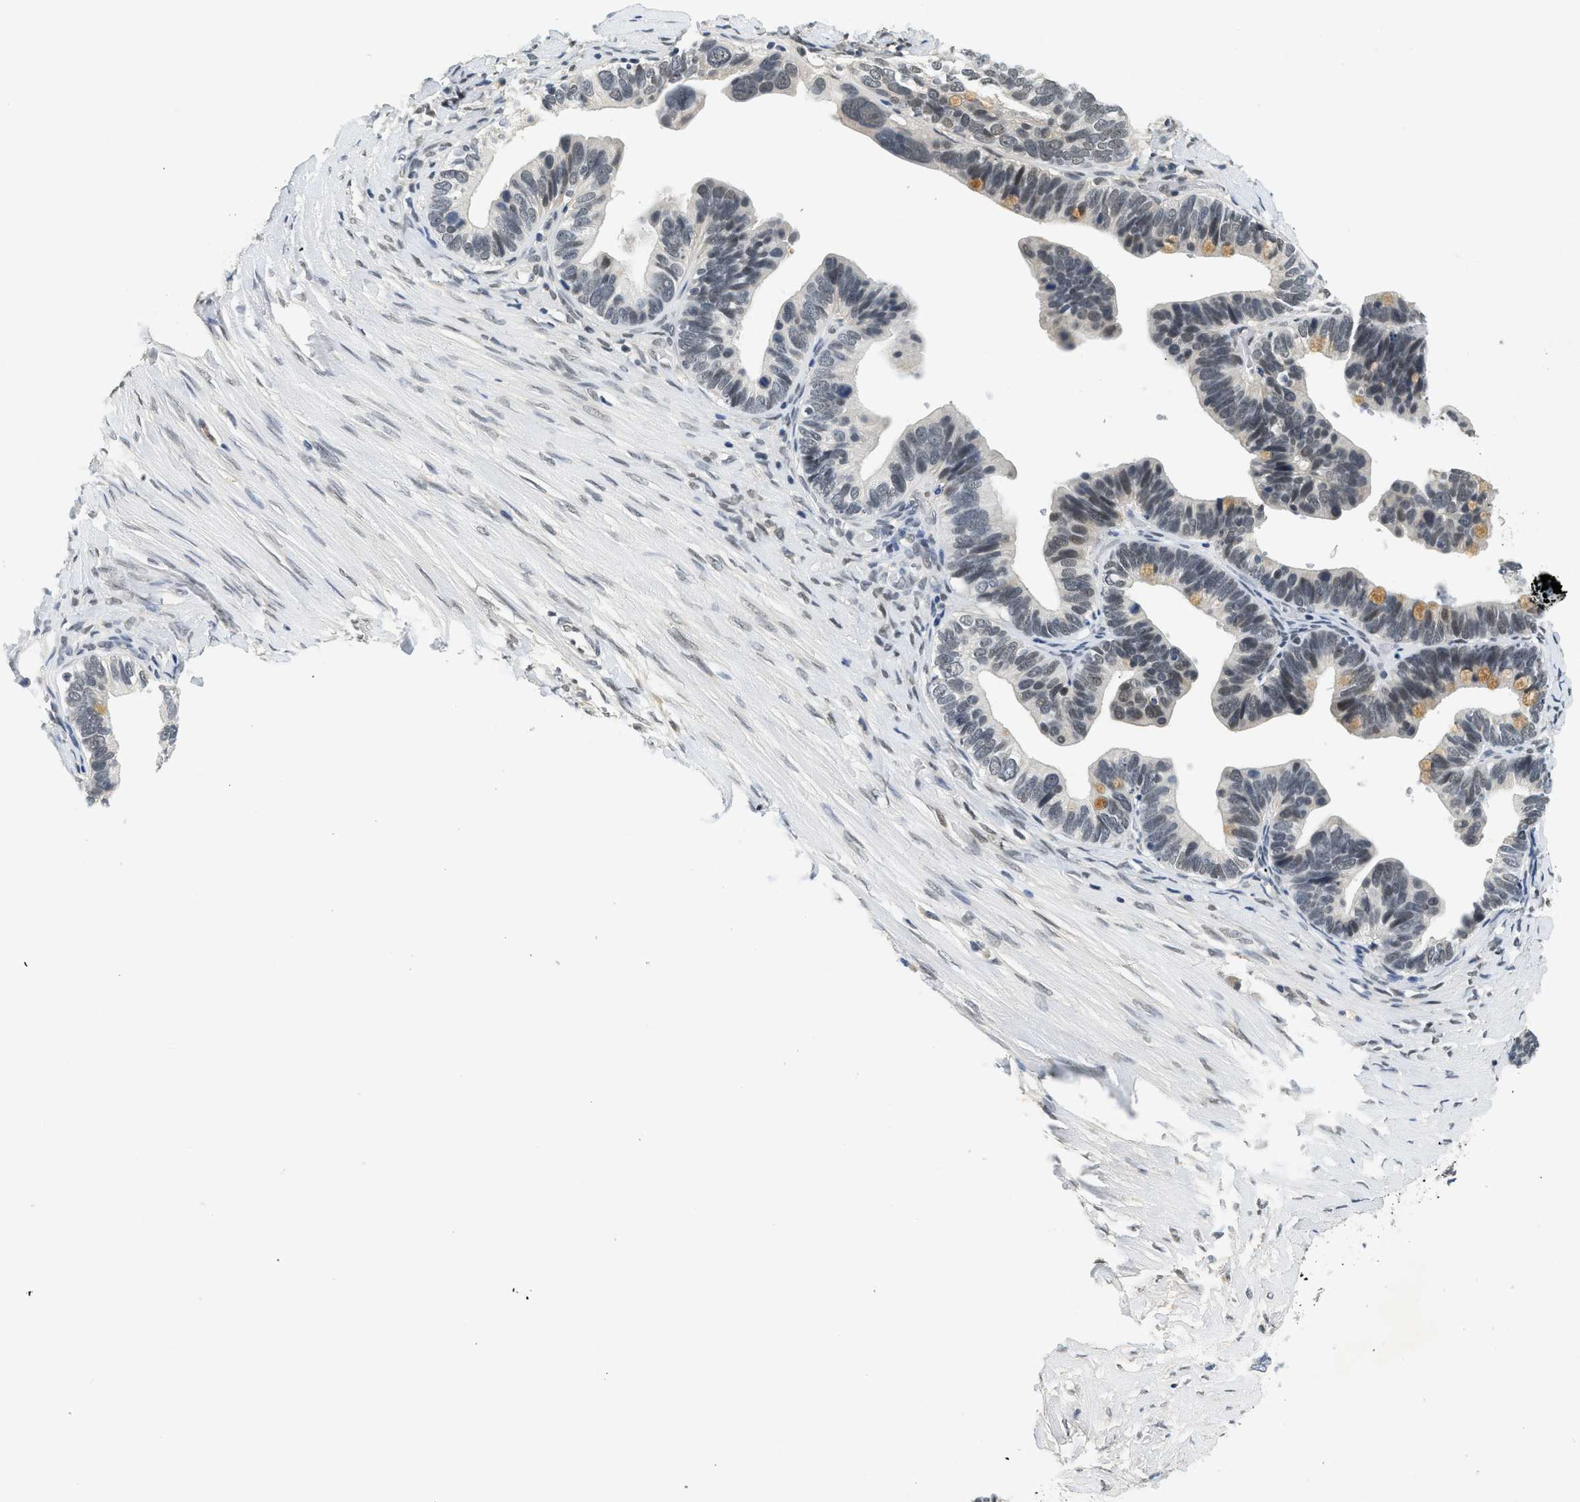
{"staining": {"intensity": "moderate", "quantity": "<25%", "location": "nuclear"}, "tissue": "ovarian cancer", "cell_type": "Tumor cells", "image_type": "cancer", "snomed": [{"axis": "morphology", "description": "Cystadenocarcinoma, serous, NOS"}, {"axis": "topography", "description": "Ovary"}], "caption": "A brown stain highlights moderate nuclear staining of a protein in human ovarian cancer (serous cystadenocarcinoma) tumor cells.", "gene": "MZF1", "patient": {"sex": "female", "age": 56}}